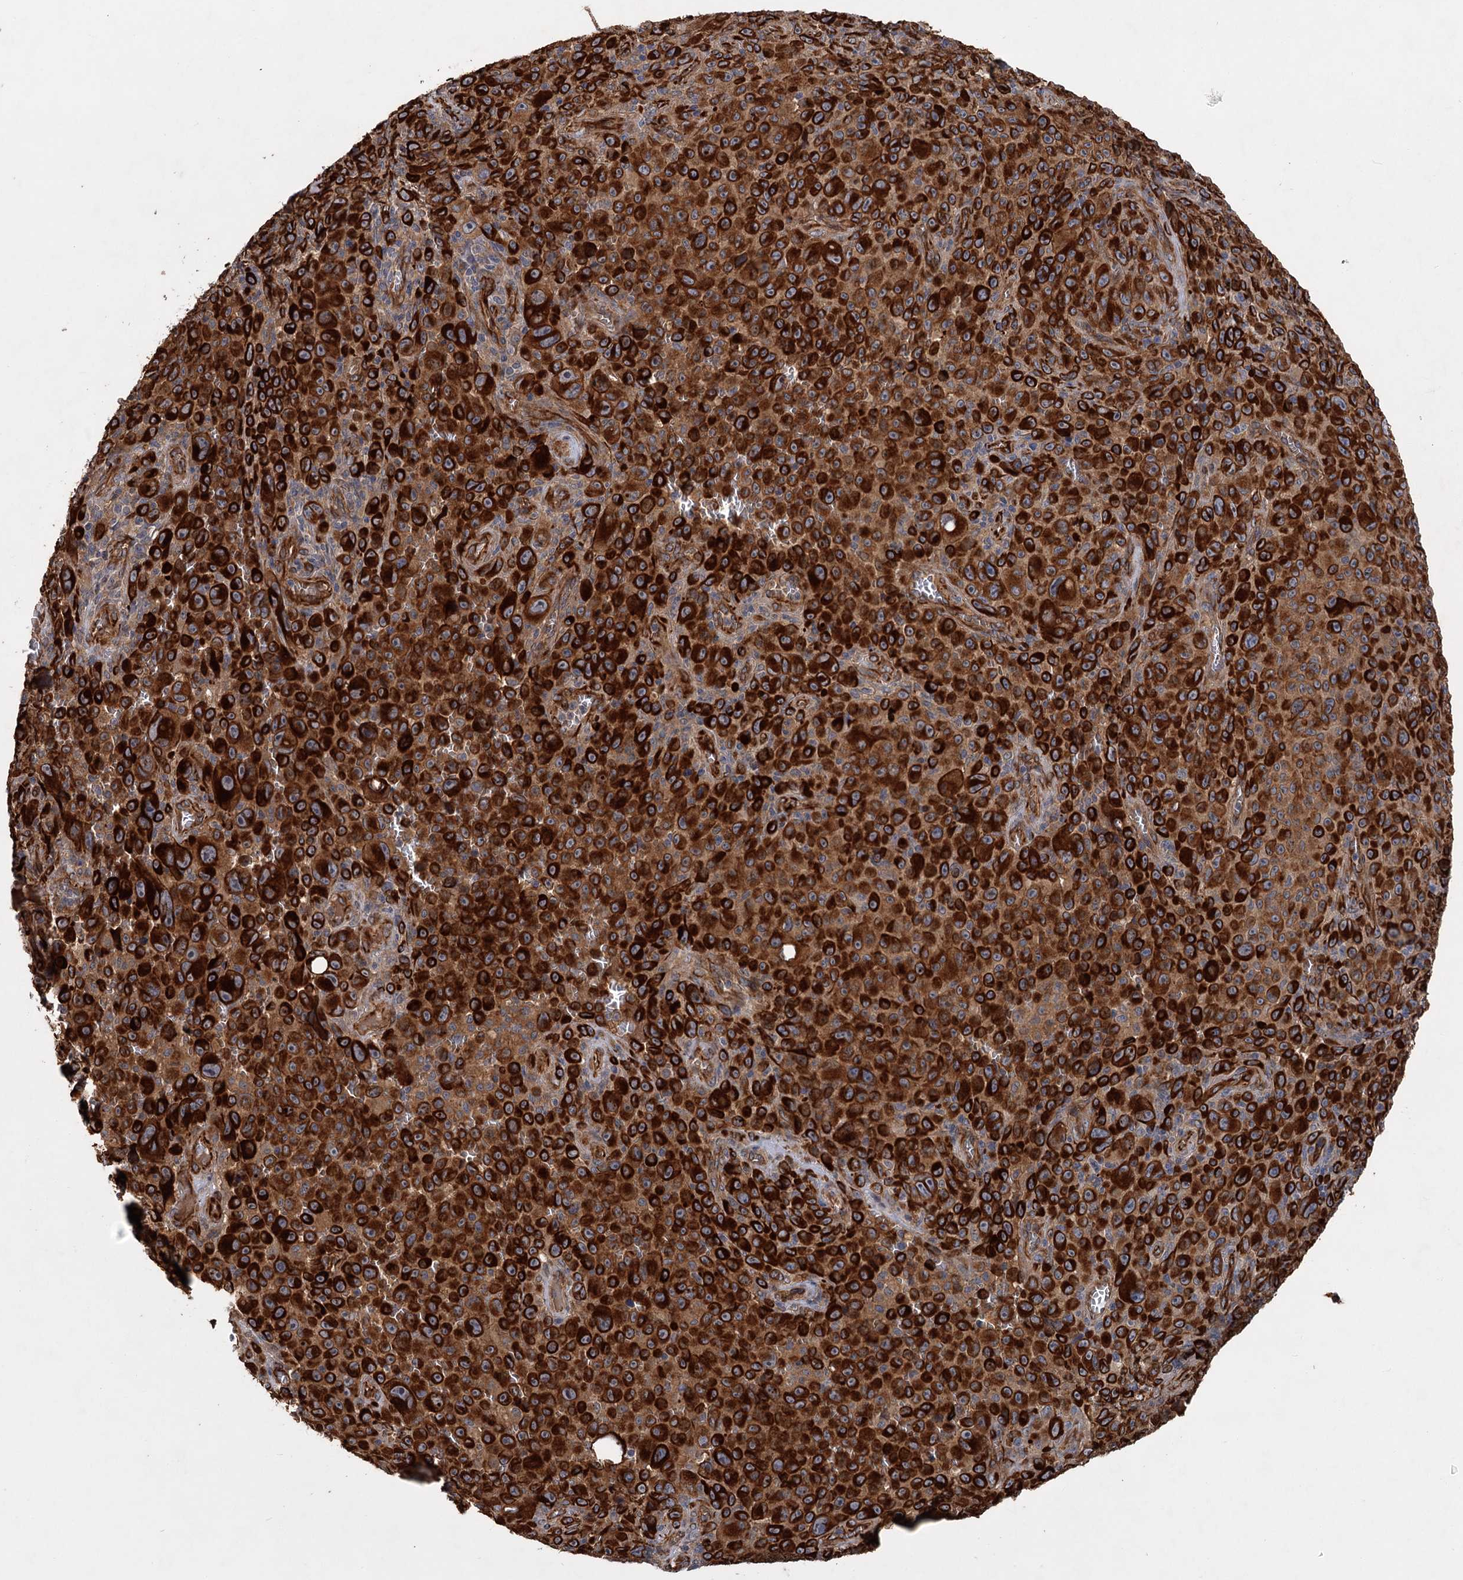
{"staining": {"intensity": "strong", "quantity": ">75%", "location": "cytoplasmic/membranous"}, "tissue": "melanoma", "cell_type": "Tumor cells", "image_type": "cancer", "snomed": [{"axis": "morphology", "description": "Malignant melanoma, NOS"}, {"axis": "topography", "description": "Skin"}], "caption": "The histopathology image exhibits a brown stain indicating the presence of a protein in the cytoplasmic/membranous of tumor cells in malignant melanoma.", "gene": "PKN2", "patient": {"sex": "female", "age": 82}}